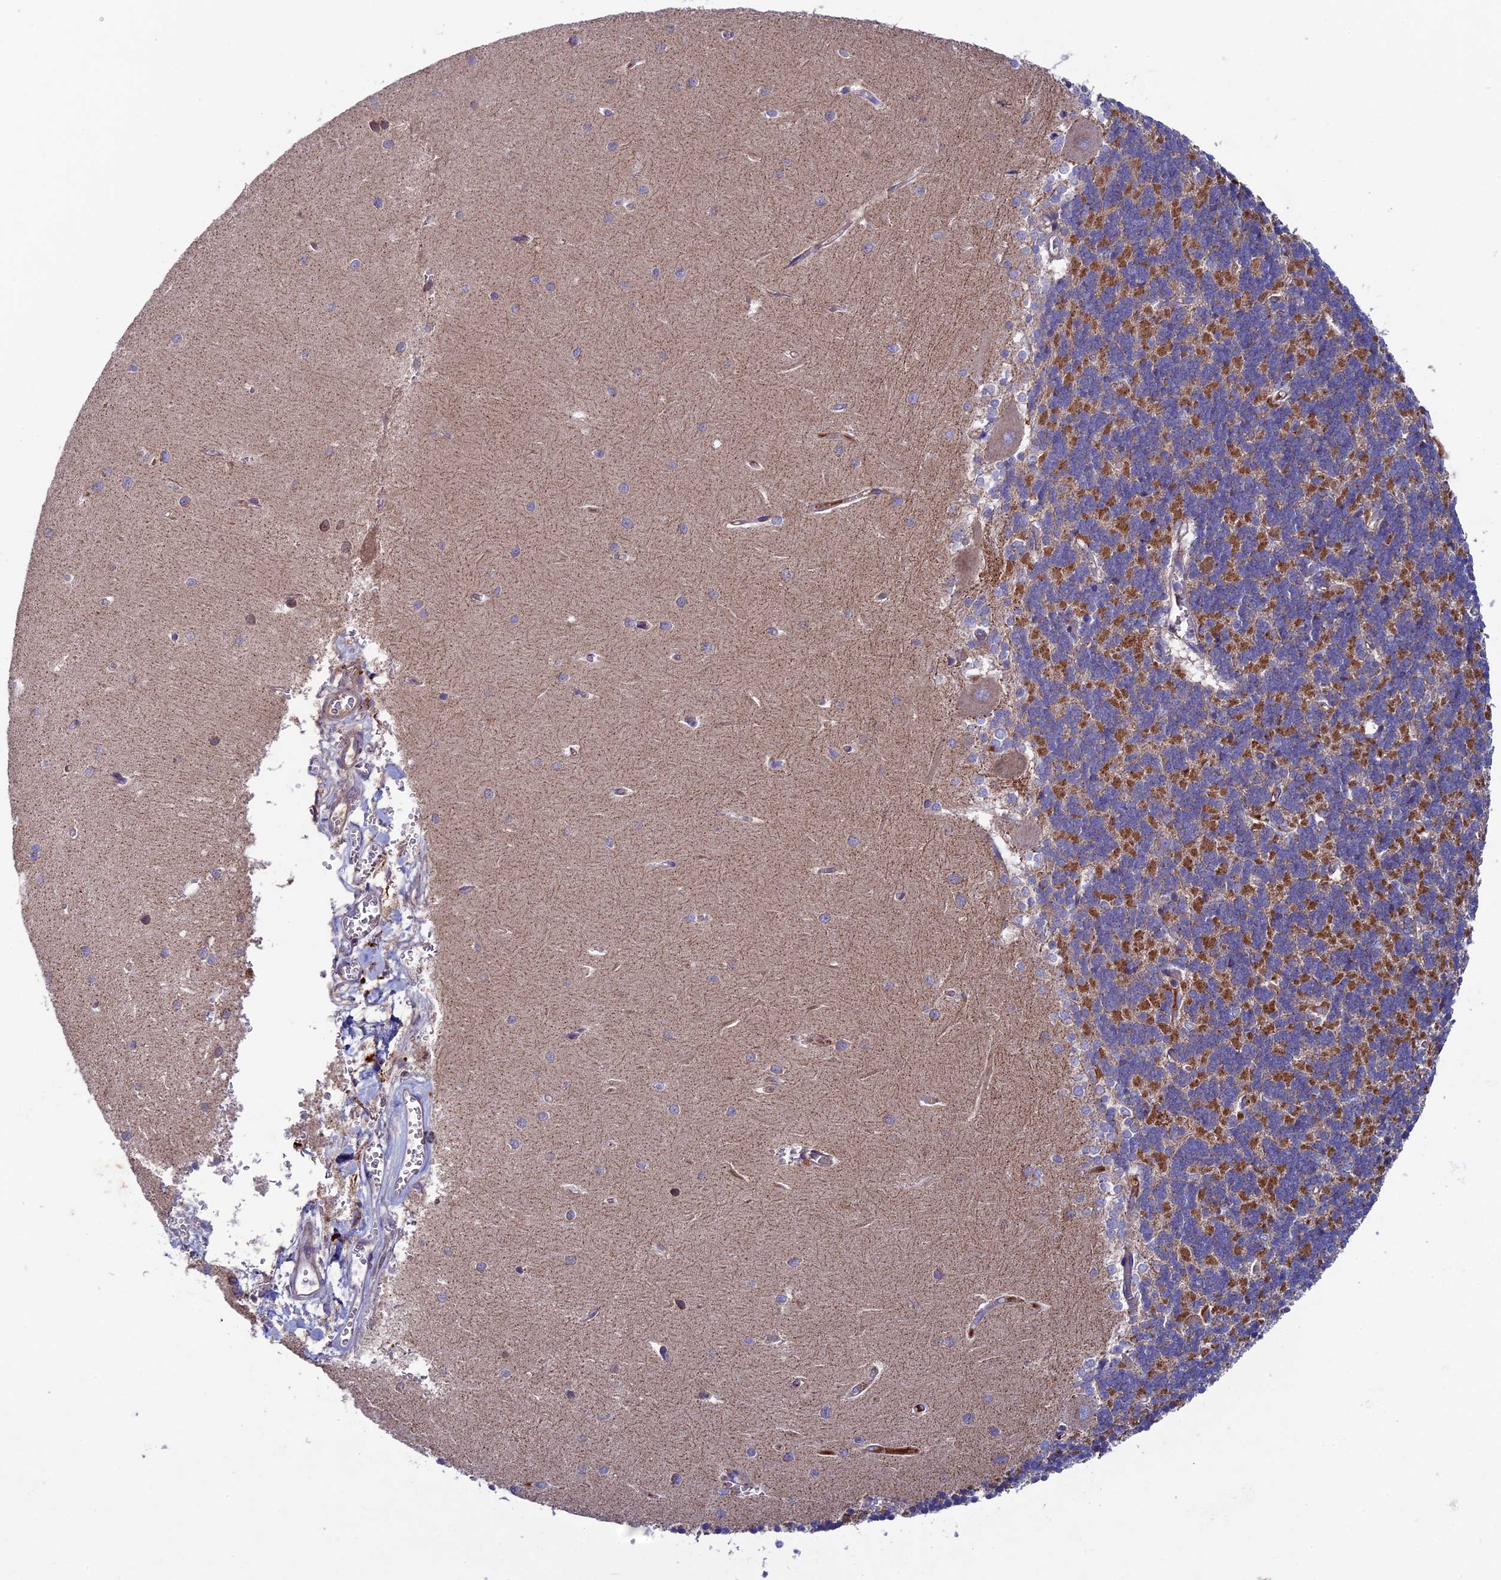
{"staining": {"intensity": "moderate", "quantity": ">75%", "location": "cytoplasmic/membranous"}, "tissue": "cerebellum", "cell_type": "Cells in granular layer", "image_type": "normal", "snomed": [{"axis": "morphology", "description": "Normal tissue, NOS"}, {"axis": "topography", "description": "Cerebellum"}], "caption": "Immunohistochemical staining of normal cerebellum exhibits moderate cytoplasmic/membranous protein expression in approximately >75% of cells in granular layer.", "gene": "SLC15A5", "patient": {"sex": "male", "age": 37}}